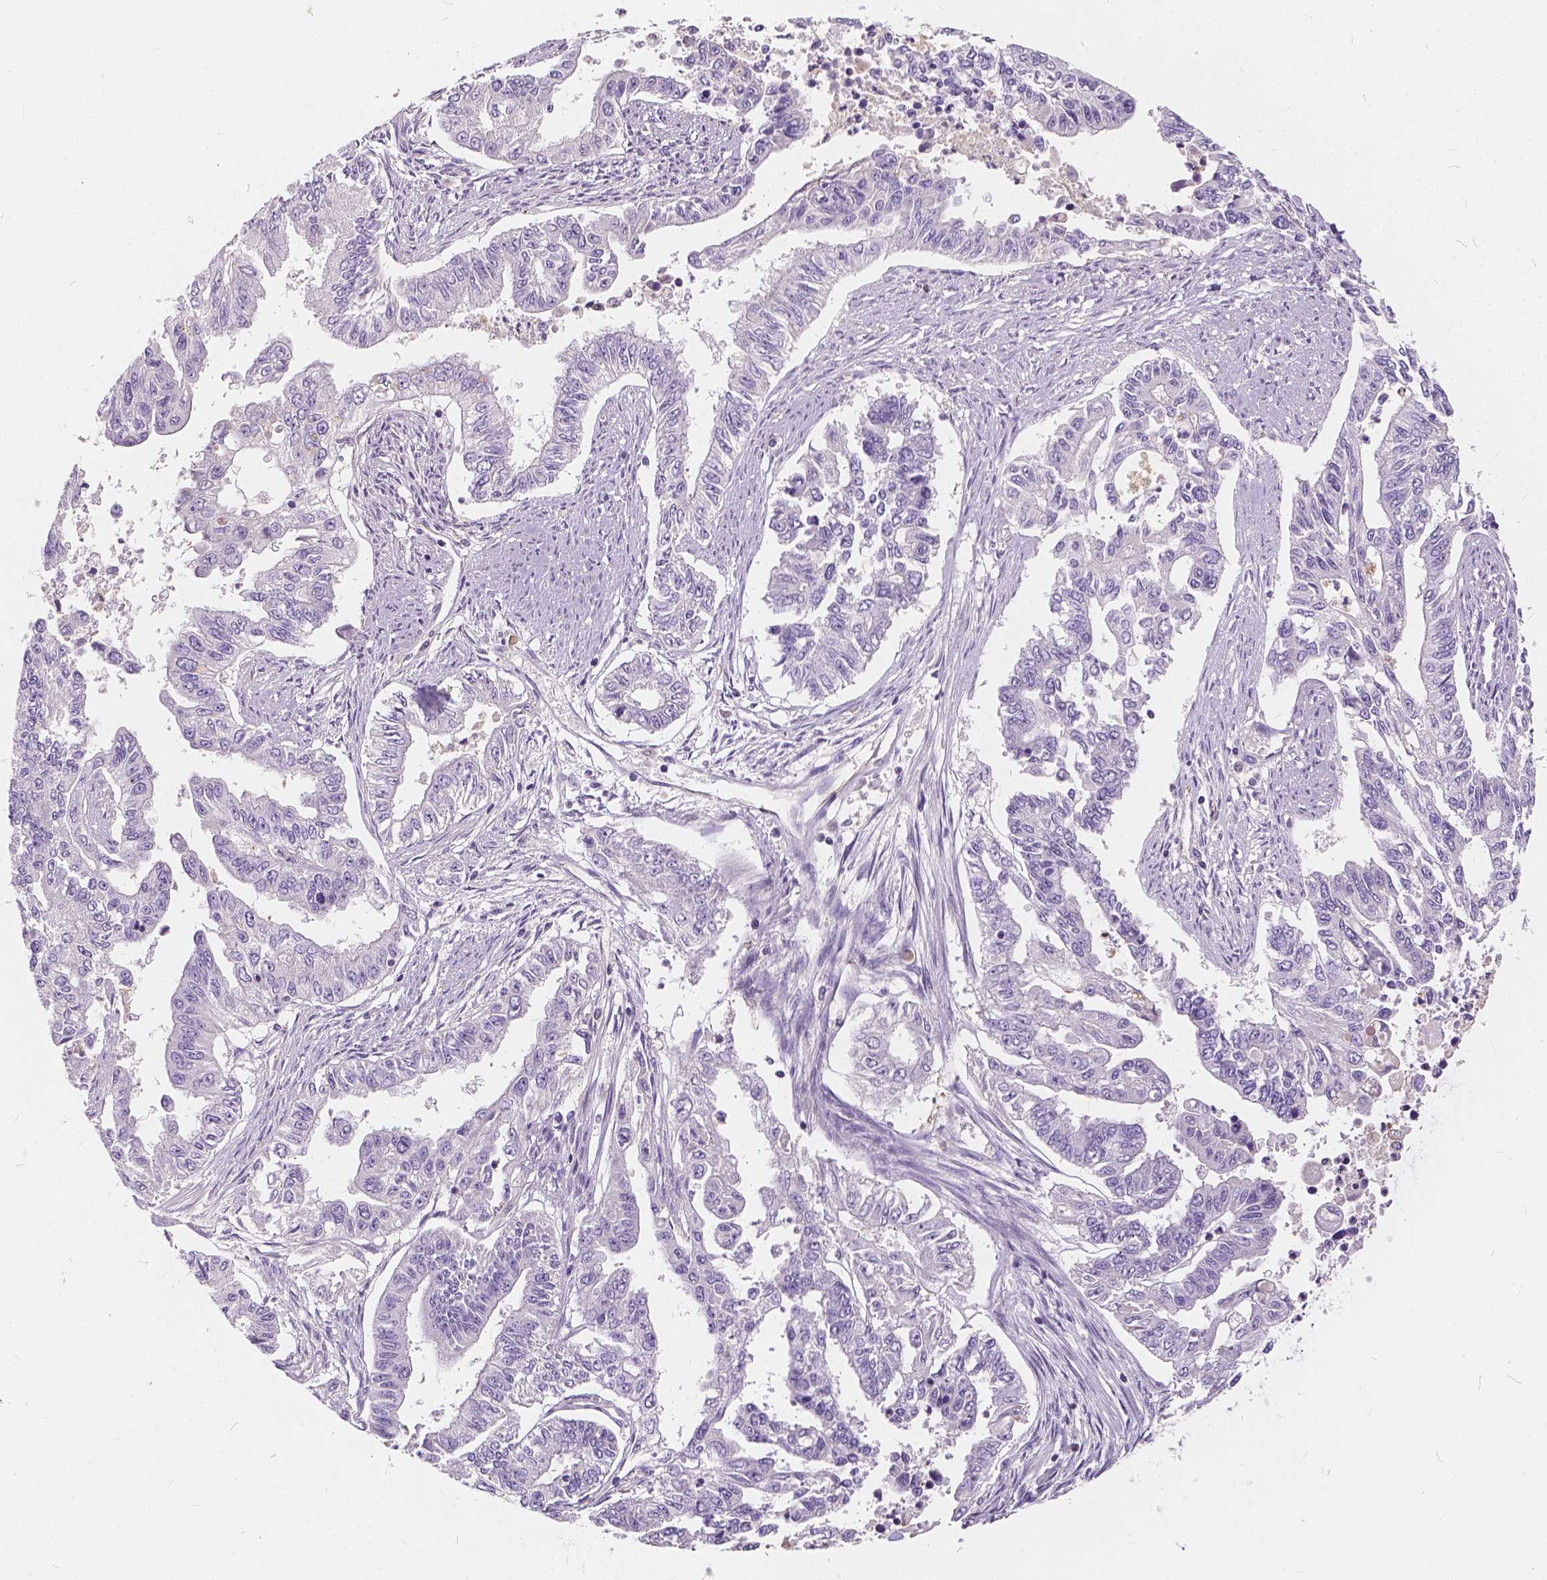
{"staining": {"intensity": "negative", "quantity": "none", "location": "none"}, "tissue": "endometrial cancer", "cell_type": "Tumor cells", "image_type": "cancer", "snomed": [{"axis": "morphology", "description": "Adenocarcinoma, NOS"}, {"axis": "topography", "description": "Uterus"}], "caption": "This is an immunohistochemistry (IHC) photomicrograph of human adenocarcinoma (endometrial). There is no staining in tumor cells.", "gene": "KIAA0513", "patient": {"sex": "female", "age": 59}}